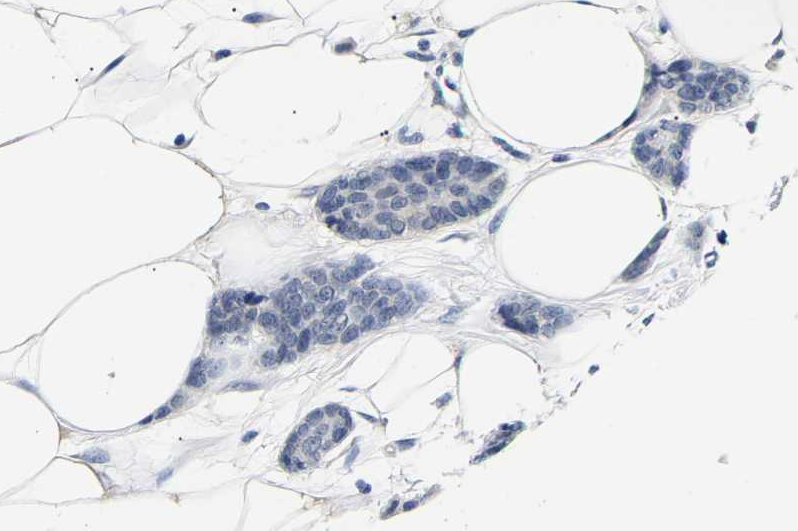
{"staining": {"intensity": "negative", "quantity": "none", "location": "none"}, "tissue": "breast cancer", "cell_type": "Tumor cells", "image_type": "cancer", "snomed": [{"axis": "morphology", "description": "Lobular carcinoma"}, {"axis": "topography", "description": "Skin"}, {"axis": "topography", "description": "Breast"}], "caption": "Immunohistochemistry (IHC) micrograph of neoplastic tissue: human breast cancer stained with DAB reveals no significant protein staining in tumor cells.", "gene": "UCHL3", "patient": {"sex": "female", "age": 46}}